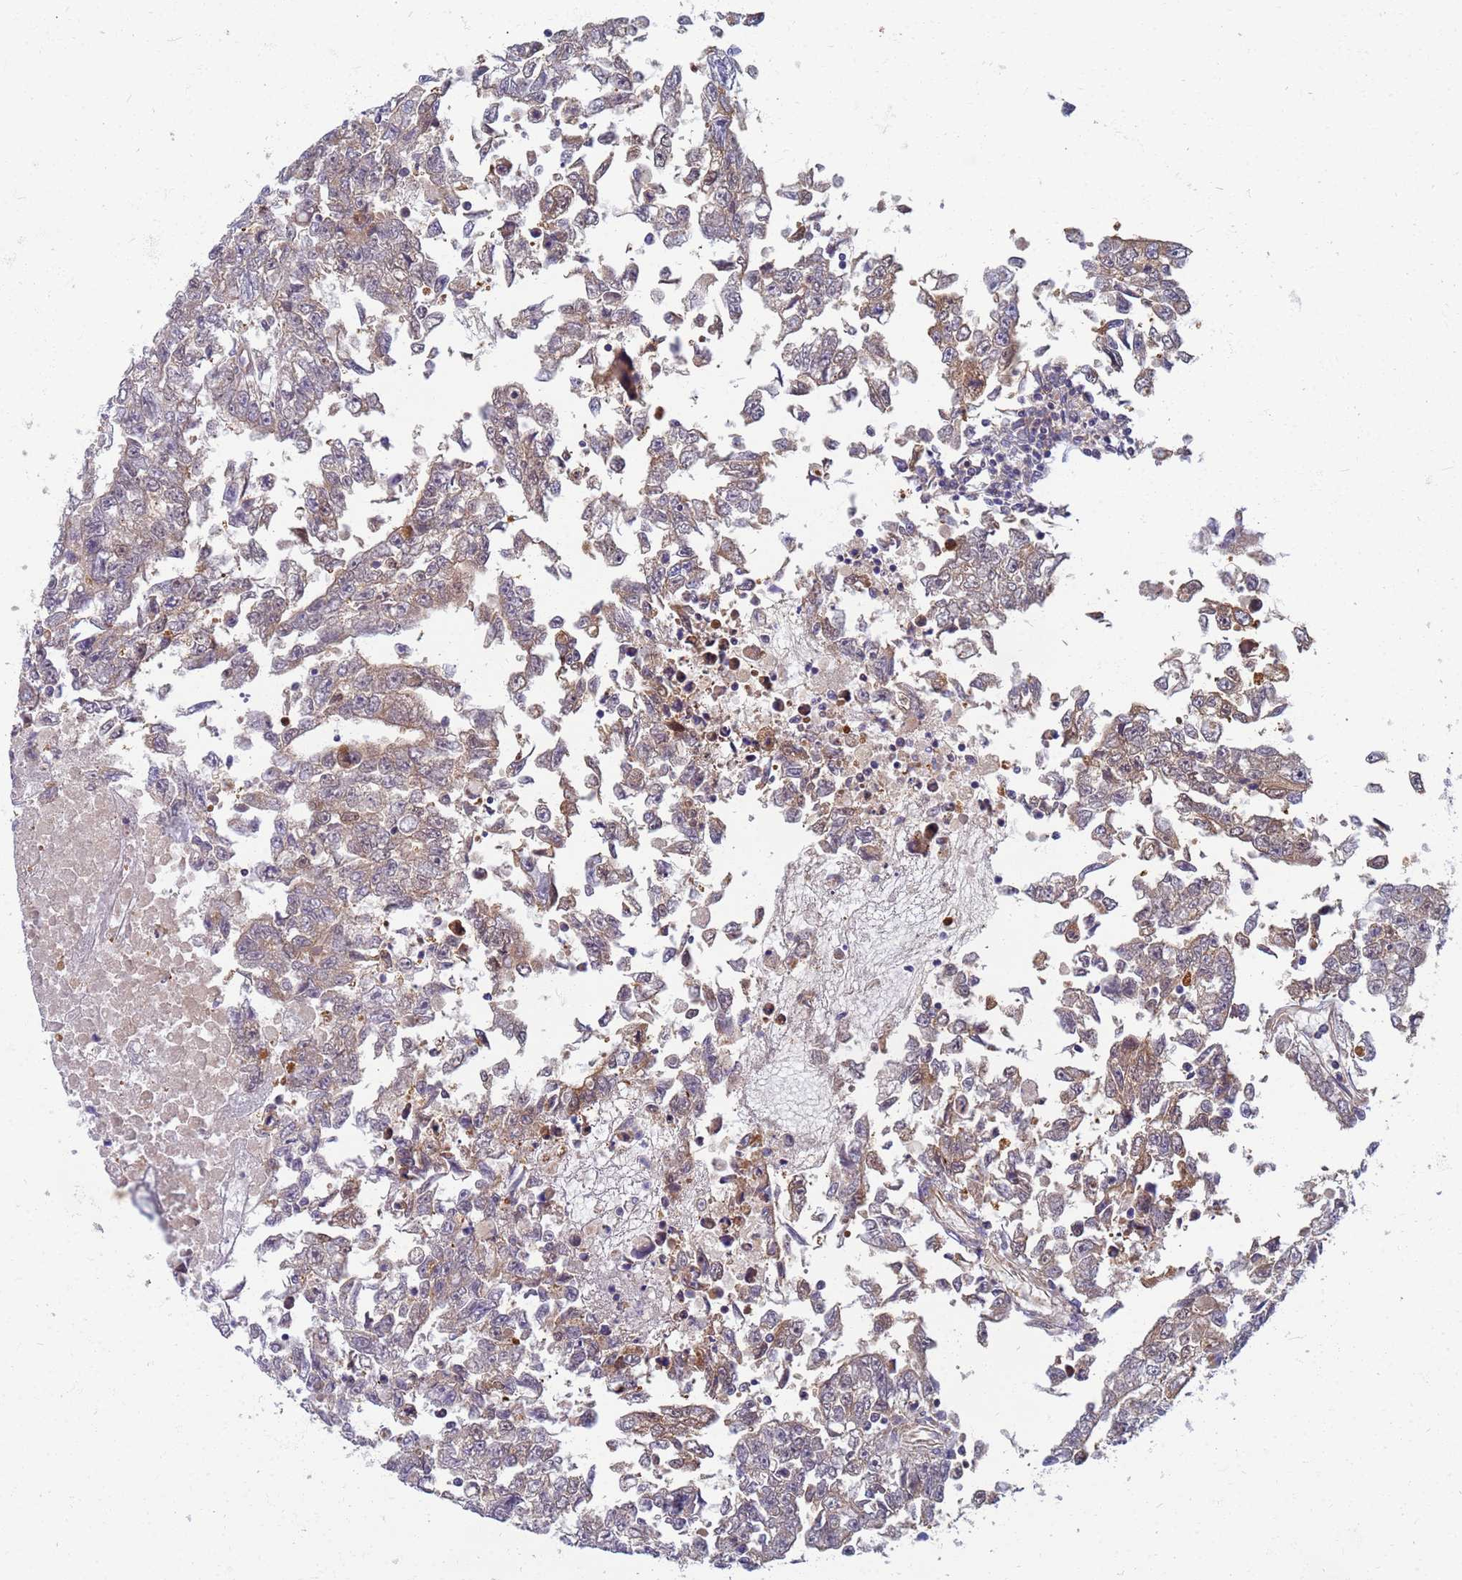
{"staining": {"intensity": "weak", "quantity": ">75%", "location": "cytoplasmic/membranous"}, "tissue": "testis cancer", "cell_type": "Tumor cells", "image_type": "cancer", "snomed": [{"axis": "morphology", "description": "Carcinoma, Embryonal, NOS"}, {"axis": "topography", "description": "Testis"}], "caption": "Protein staining by immunohistochemistry (IHC) reveals weak cytoplasmic/membranous expression in about >75% of tumor cells in testis embryonal carcinoma.", "gene": "EEA1", "patient": {"sex": "male", "age": 25}}